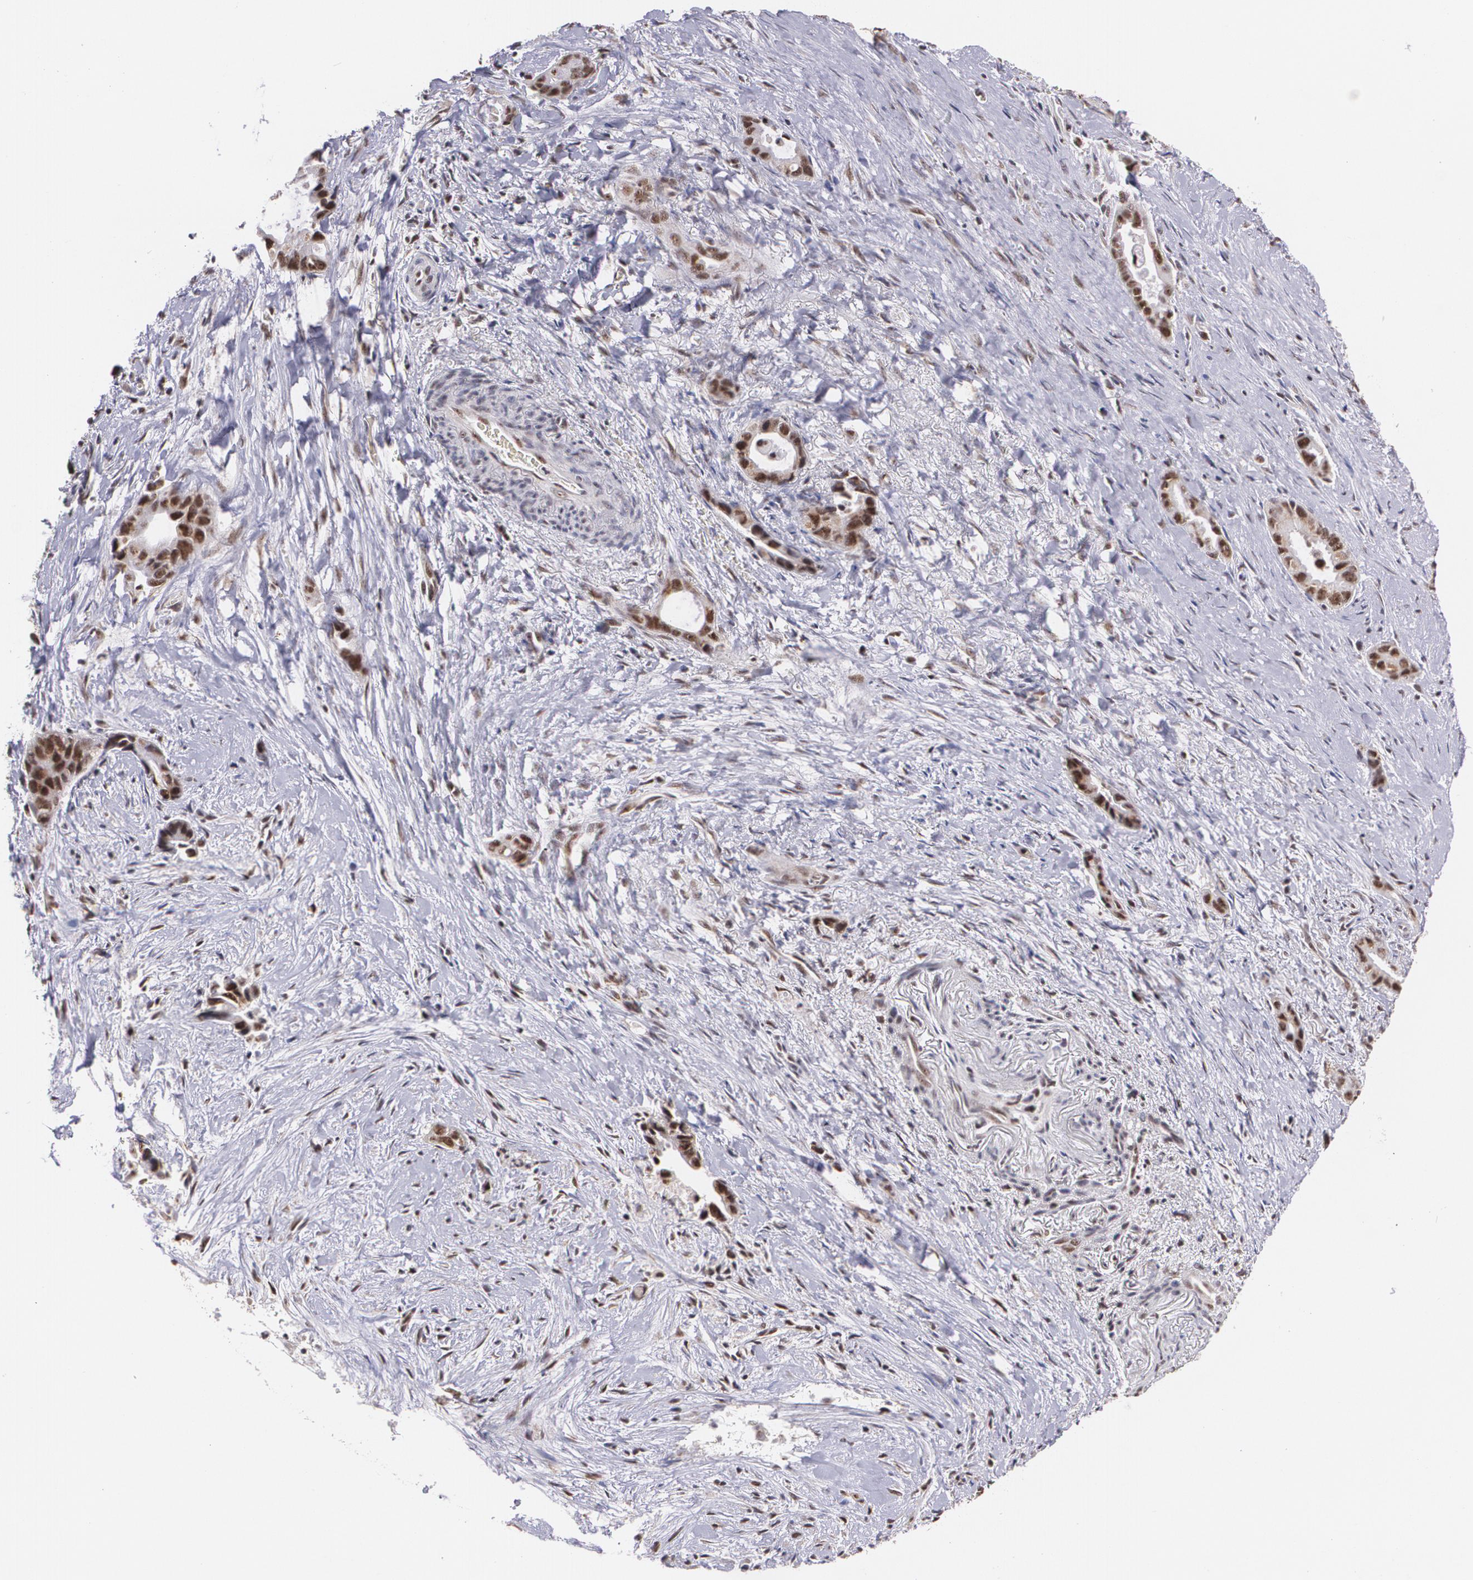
{"staining": {"intensity": "moderate", "quantity": ">75%", "location": "cytoplasmic/membranous,nuclear"}, "tissue": "liver cancer", "cell_type": "Tumor cells", "image_type": "cancer", "snomed": [{"axis": "morphology", "description": "Cholangiocarcinoma"}, {"axis": "topography", "description": "Liver"}], "caption": "Liver cancer stained for a protein (brown) demonstrates moderate cytoplasmic/membranous and nuclear positive expression in about >75% of tumor cells.", "gene": "C6orf15", "patient": {"sex": "female", "age": 55}}